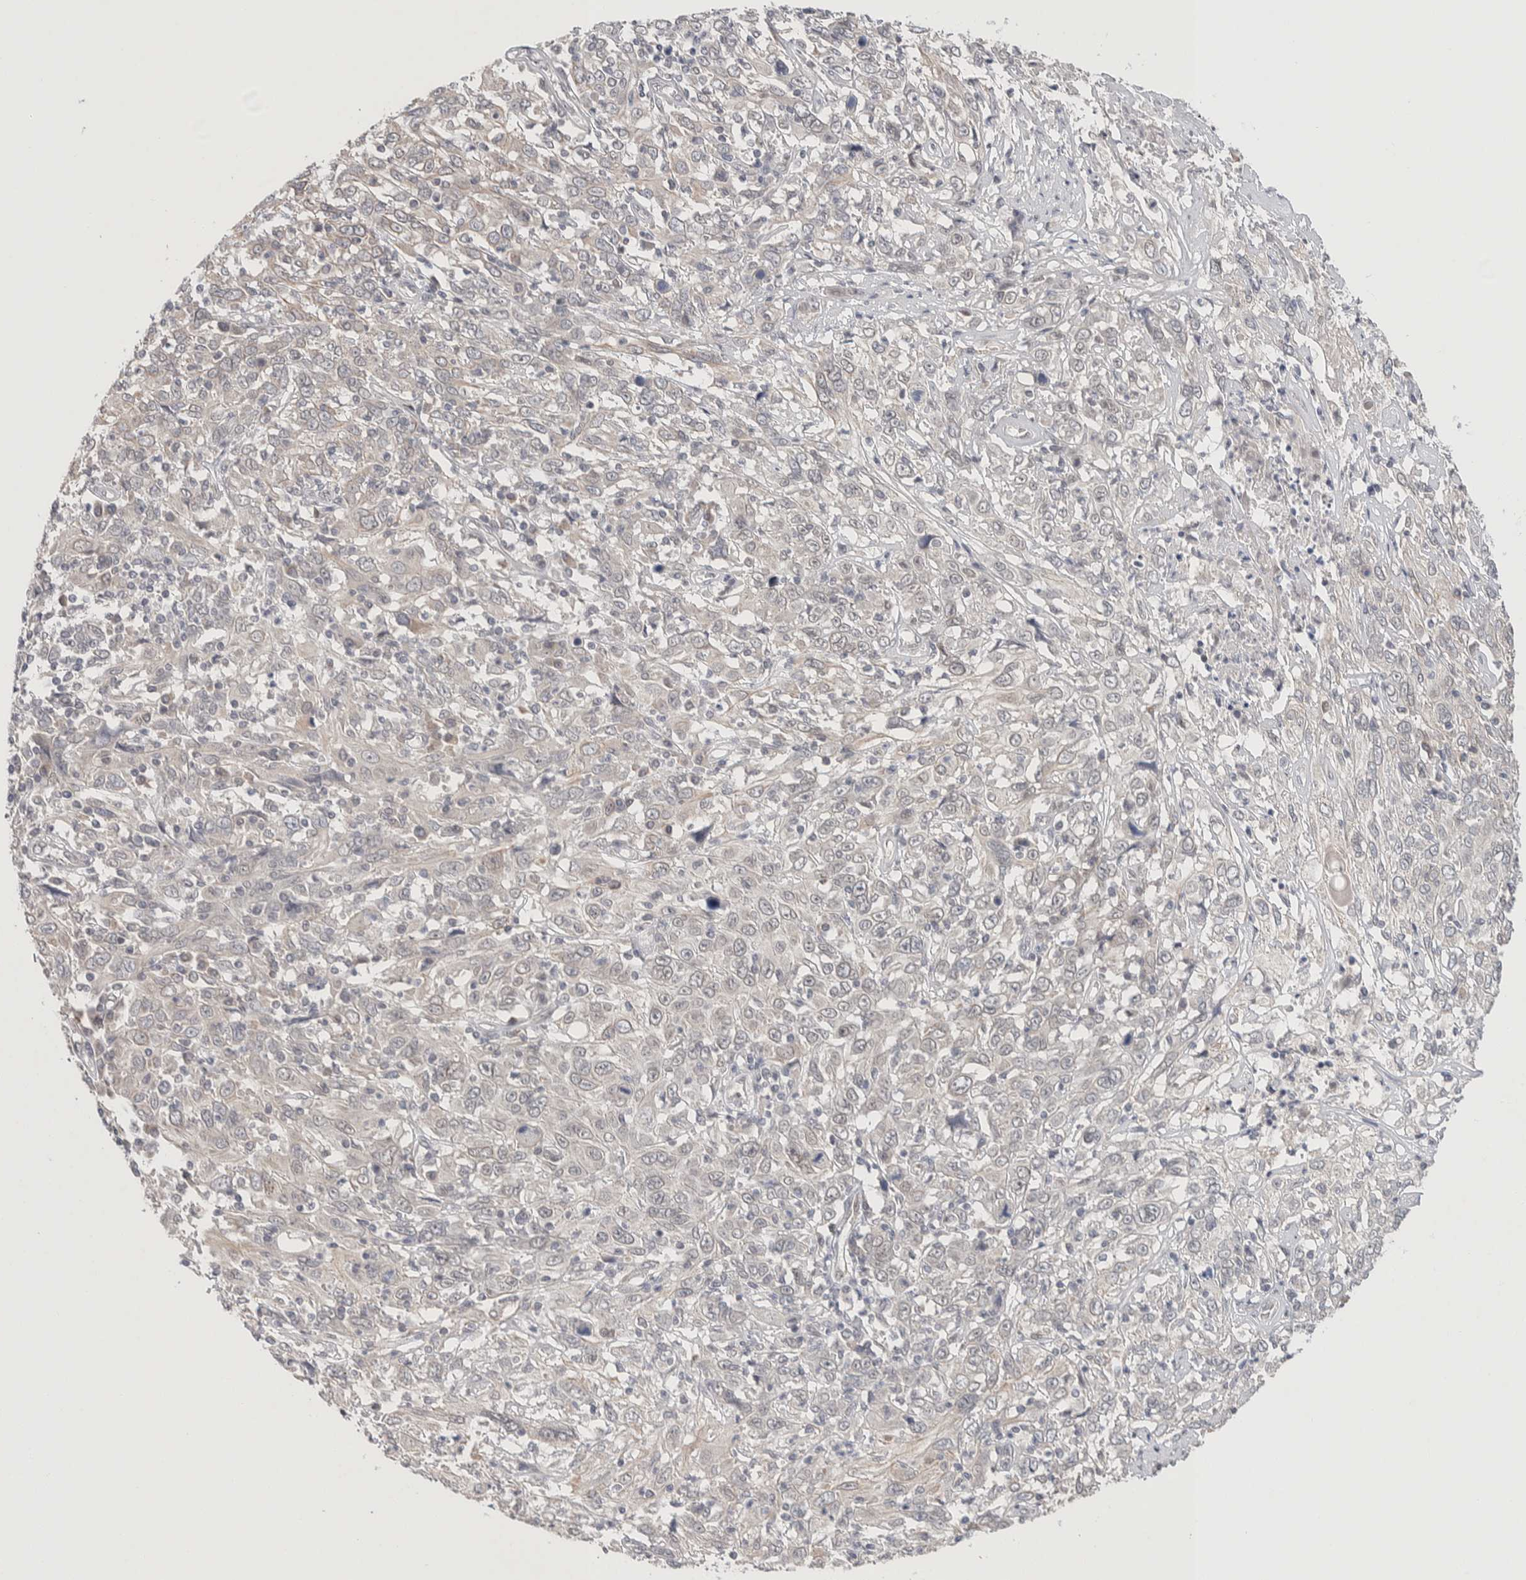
{"staining": {"intensity": "negative", "quantity": "none", "location": "none"}, "tissue": "cervical cancer", "cell_type": "Tumor cells", "image_type": "cancer", "snomed": [{"axis": "morphology", "description": "Squamous cell carcinoma, NOS"}, {"axis": "topography", "description": "Cervix"}], "caption": "High magnification brightfield microscopy of squamous cell carcinoma (cervical) stained with DAB (3,3'-diaminobenzidine) (brown) and counterstained with hematoxylin (blue): tumor cells show no significant expression. (Brightfield microscopy of DAB (3,3'-diaminobenzidine) IHC at high magnification).", "gene": "CRAT", "patient": {"sex": "female", "age": 46}}